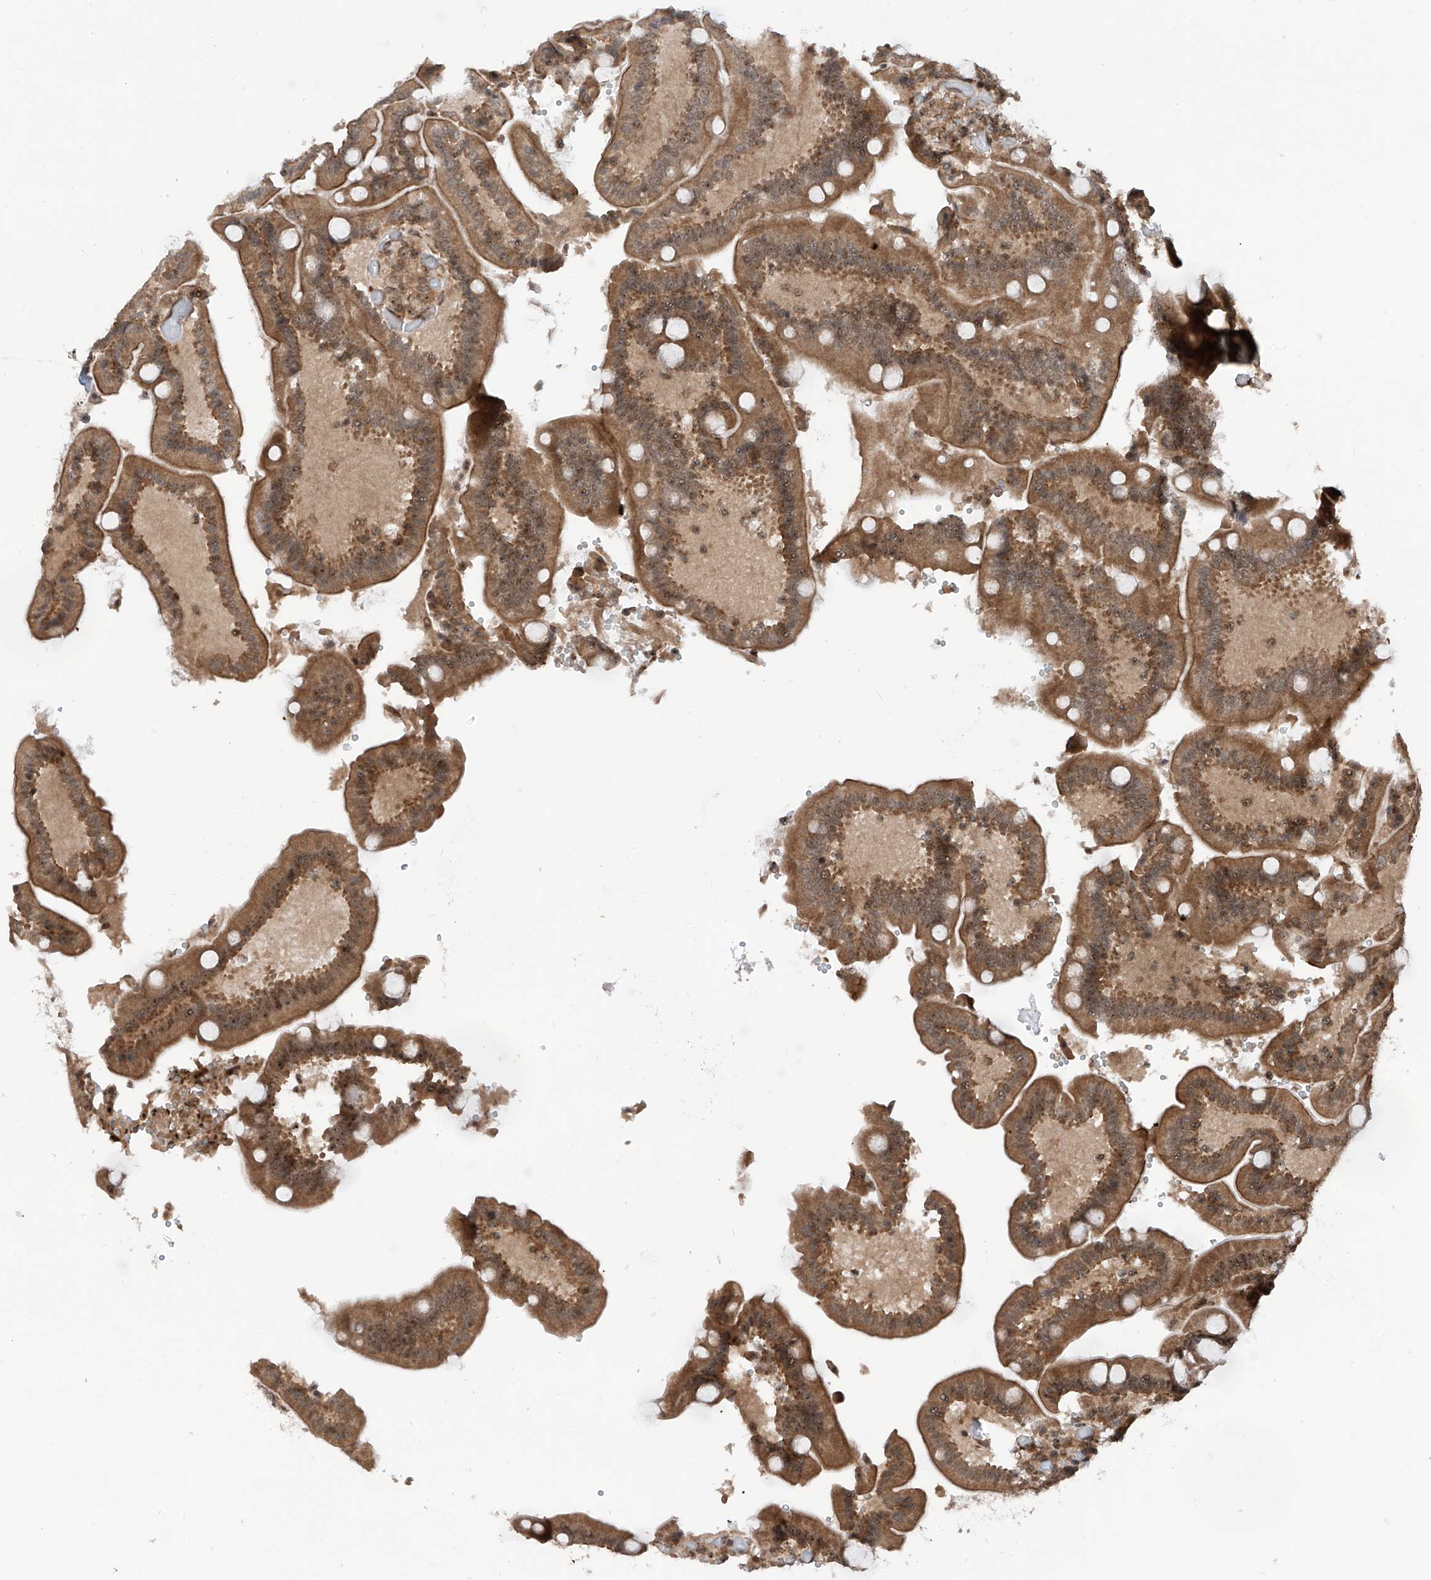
{"staining": {"intensity": "moderate", "quantity": ">75%", "location": "cytoplasmic/membranous,nuclear"}, "tissue": "duodenum", "cell_type": "Glandular cells", "image_type": "normal", "snomed": [{"axis": "morphology", "description": "Normal tissue, NOS"}, {"axis": "topography", "description": "Duodenum"}], "caption": "High-magnification brightfield microscopy of normal duodenum stained with DAB (3,3'-diaminobenzidine) (brown) and counterstained with hematoxylin (blue). glandular cells exhibit moderate cytoplasmic/membranous,nuclear expression is appreciated in about>75% of cells.", "gene": "C1orf131", "patient": {"sex": "female", "age": 62}}